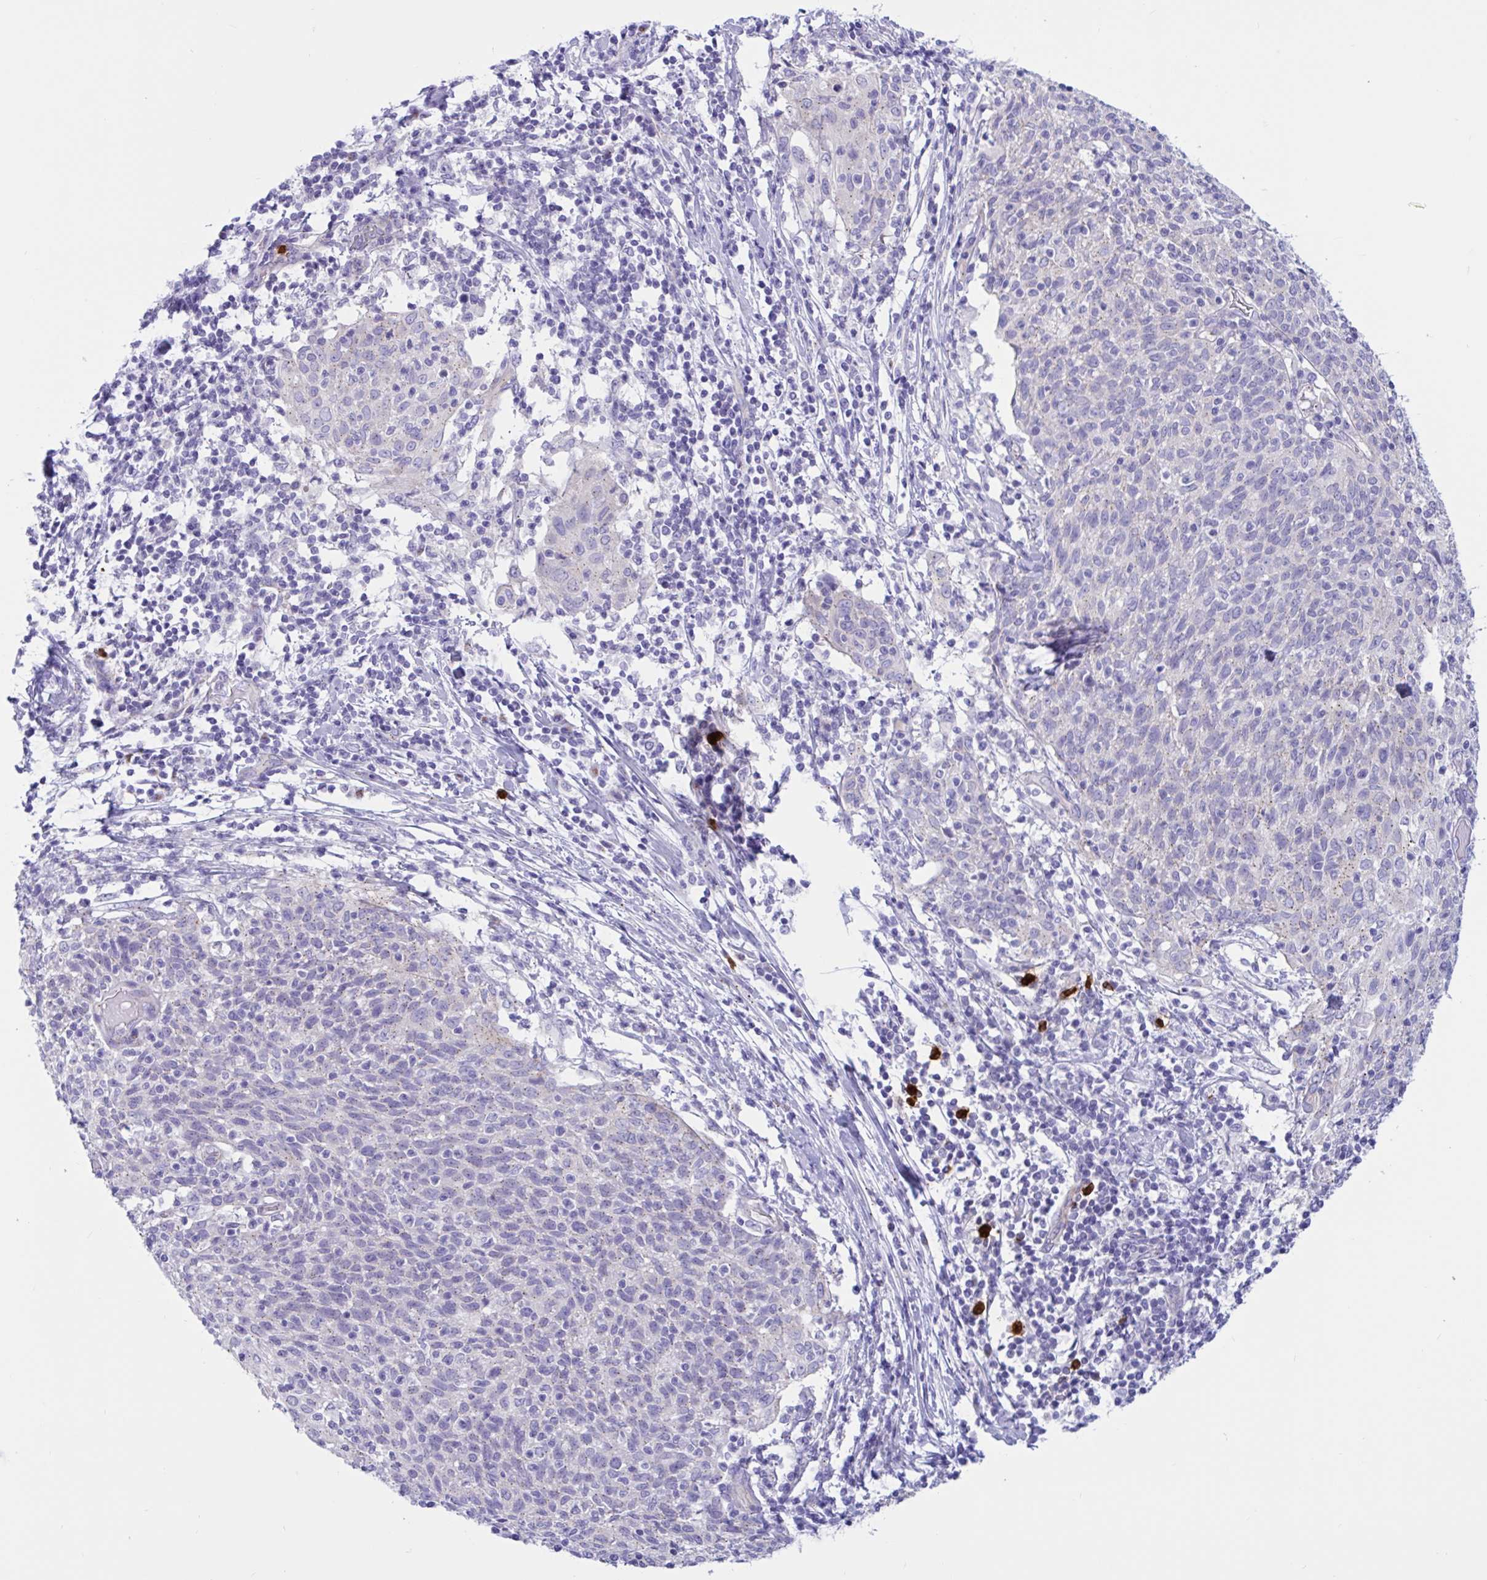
{"staining": {"intensity": "weak", "quantity": "25%-75%", "location": "cytoplasmic/membranous"}, "tissue": "cervical cancer", "cell_type": "Tumor cells", "image_type": "cancer", "snomed": [{"axis": "morphology", "description": "Squamous cell carcinoma, NOS"}, {"axis": "topography", "description": "Cervix"}], "caption": "Tumor cells show weak cytoplasmic/membranous positivity in about 25%-75% of cells in squamous cell carcinoma (cervical). Ihc stains the protein of interest in brown and the nuclei are stained blue.", "gene": "RNASE3", "patient": {"sex": "female", "age": 52}}